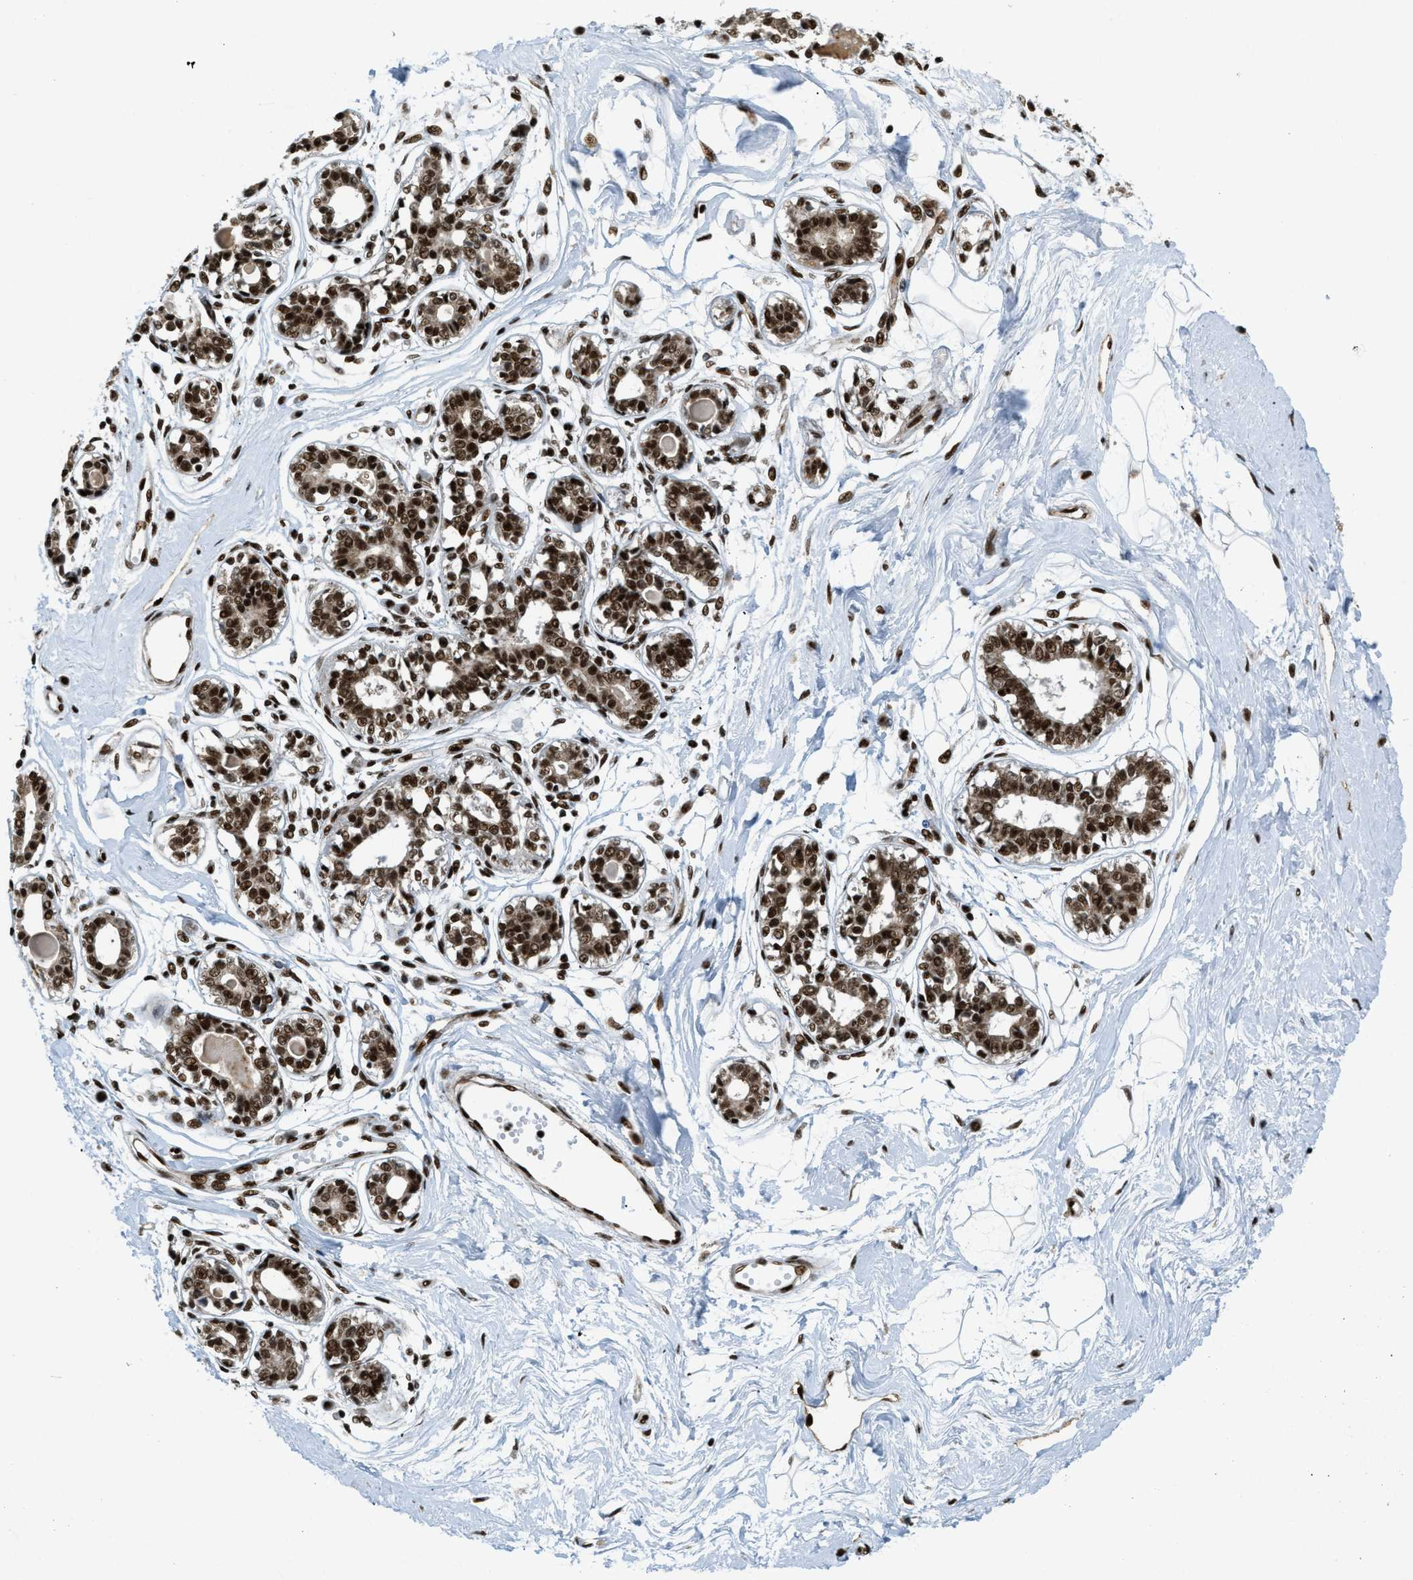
{"staining": {"intensity": "strong", "quantity": ">75%", "location": "nuclear"}, "tissue": "breast", "cell_type": "Adipocytes", "image_type": "normal", "snomed": [{"axis": "morphology", "description": "Normal tissue, NOS"}, {"axis": "topography", "description": "Breast"}], "caption": "The histopathology image displays staining of normal breast, revealing strong nuclear protein staining (brown color) within adipocytes. Nuclei are stained in blue.", "gene": "GABPB1", "patient": {"sex": "female", "age": 45}}